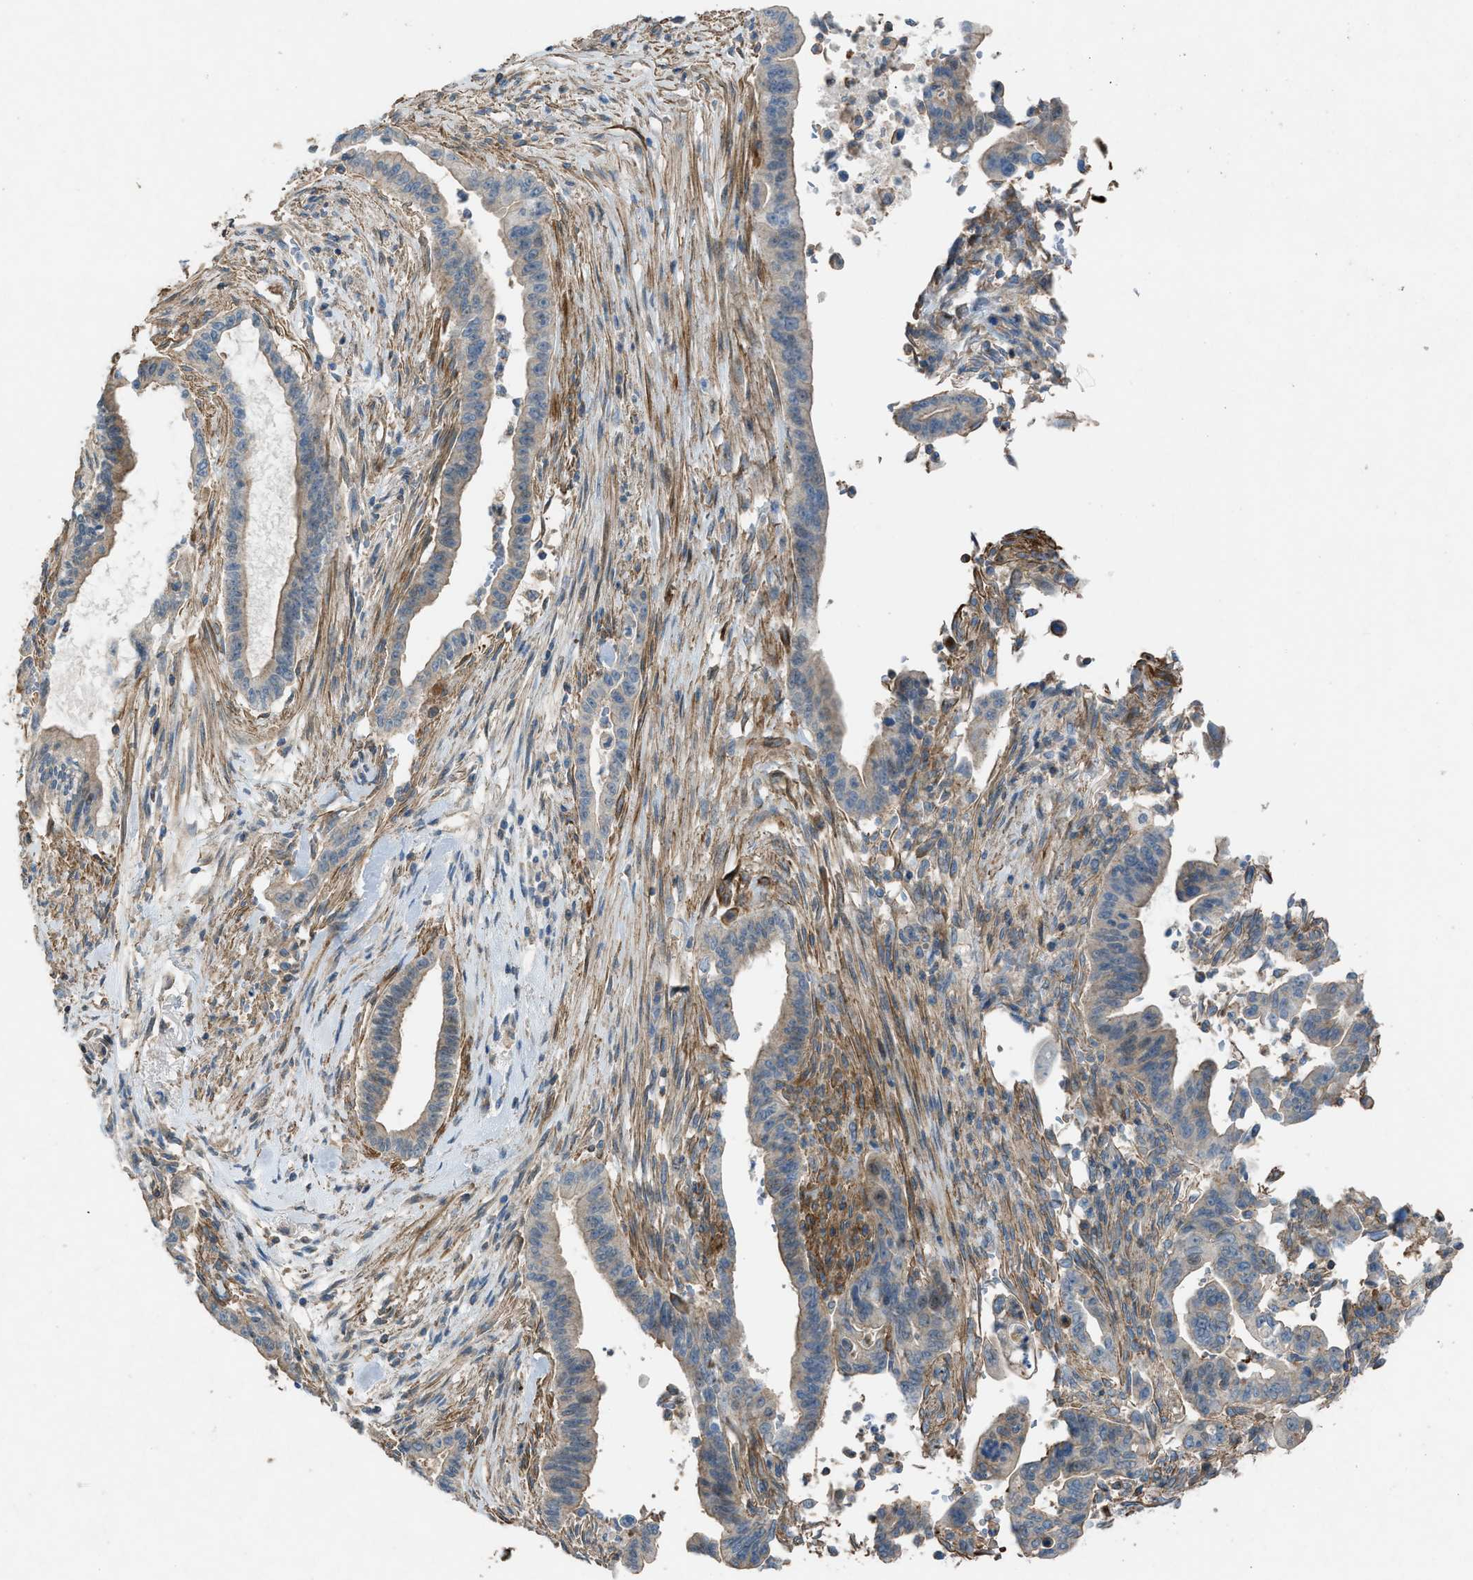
{"staining": {"intensity": "negative", "quantity": "none", "location": "none"}, "tissue": "pancreatic cancer", "cell_type": "Tumor cells", "image_type": "cancer", "snomed": [{"axis": "morphology", "description": "Adenocarcinoma, NOS"}, {"axis": "topography", "description": "Pancreas"}], "caption": "DAB immunohistochemical staining of pancreatic cancer reveals no significant staining in tumor cells.", "gene": "NCK2", "patient": {"sex": "male", "age": 70}}